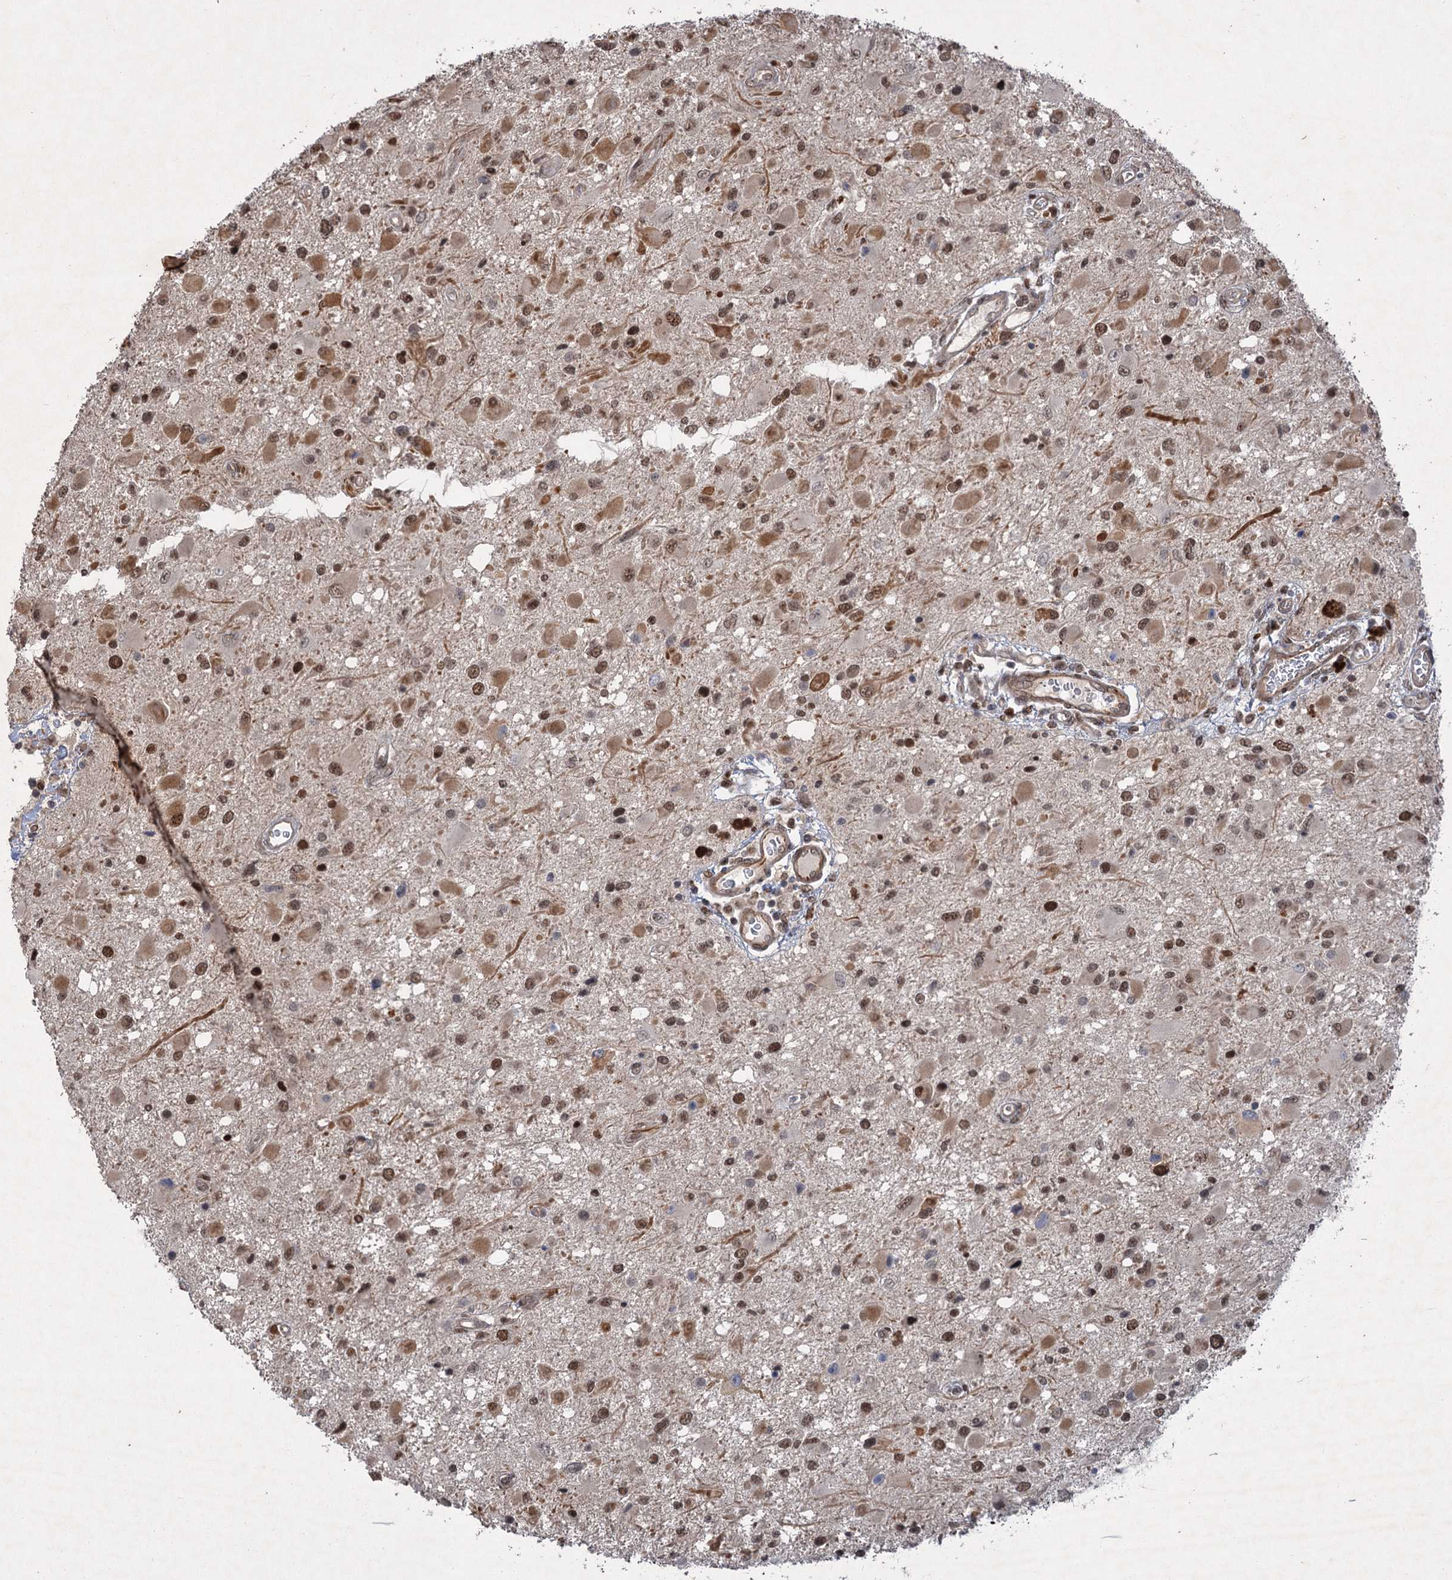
{"staining": {"intensity": "moderate", "quantity": ">75%", "location": "cytoplasmic/membranous,nuclear"}, "tissue": "glioma", "cell_type": "Tumor cells", "image_type": "cancer", "snomed": [{"axis": "morphology", "description": "Glioma, malignant, High grade"}, {"axis": "topography", "description": "Brain"}], "caption": "Immunohistochemistry (IHC) (DAB) staining of glioma demonstrates moderate cytoplasmic/membranous and nuclear protein positivity in about >75% of tumor cells.", "gene": "TTC31", "patient": {"sex": "male", "age": 53}}